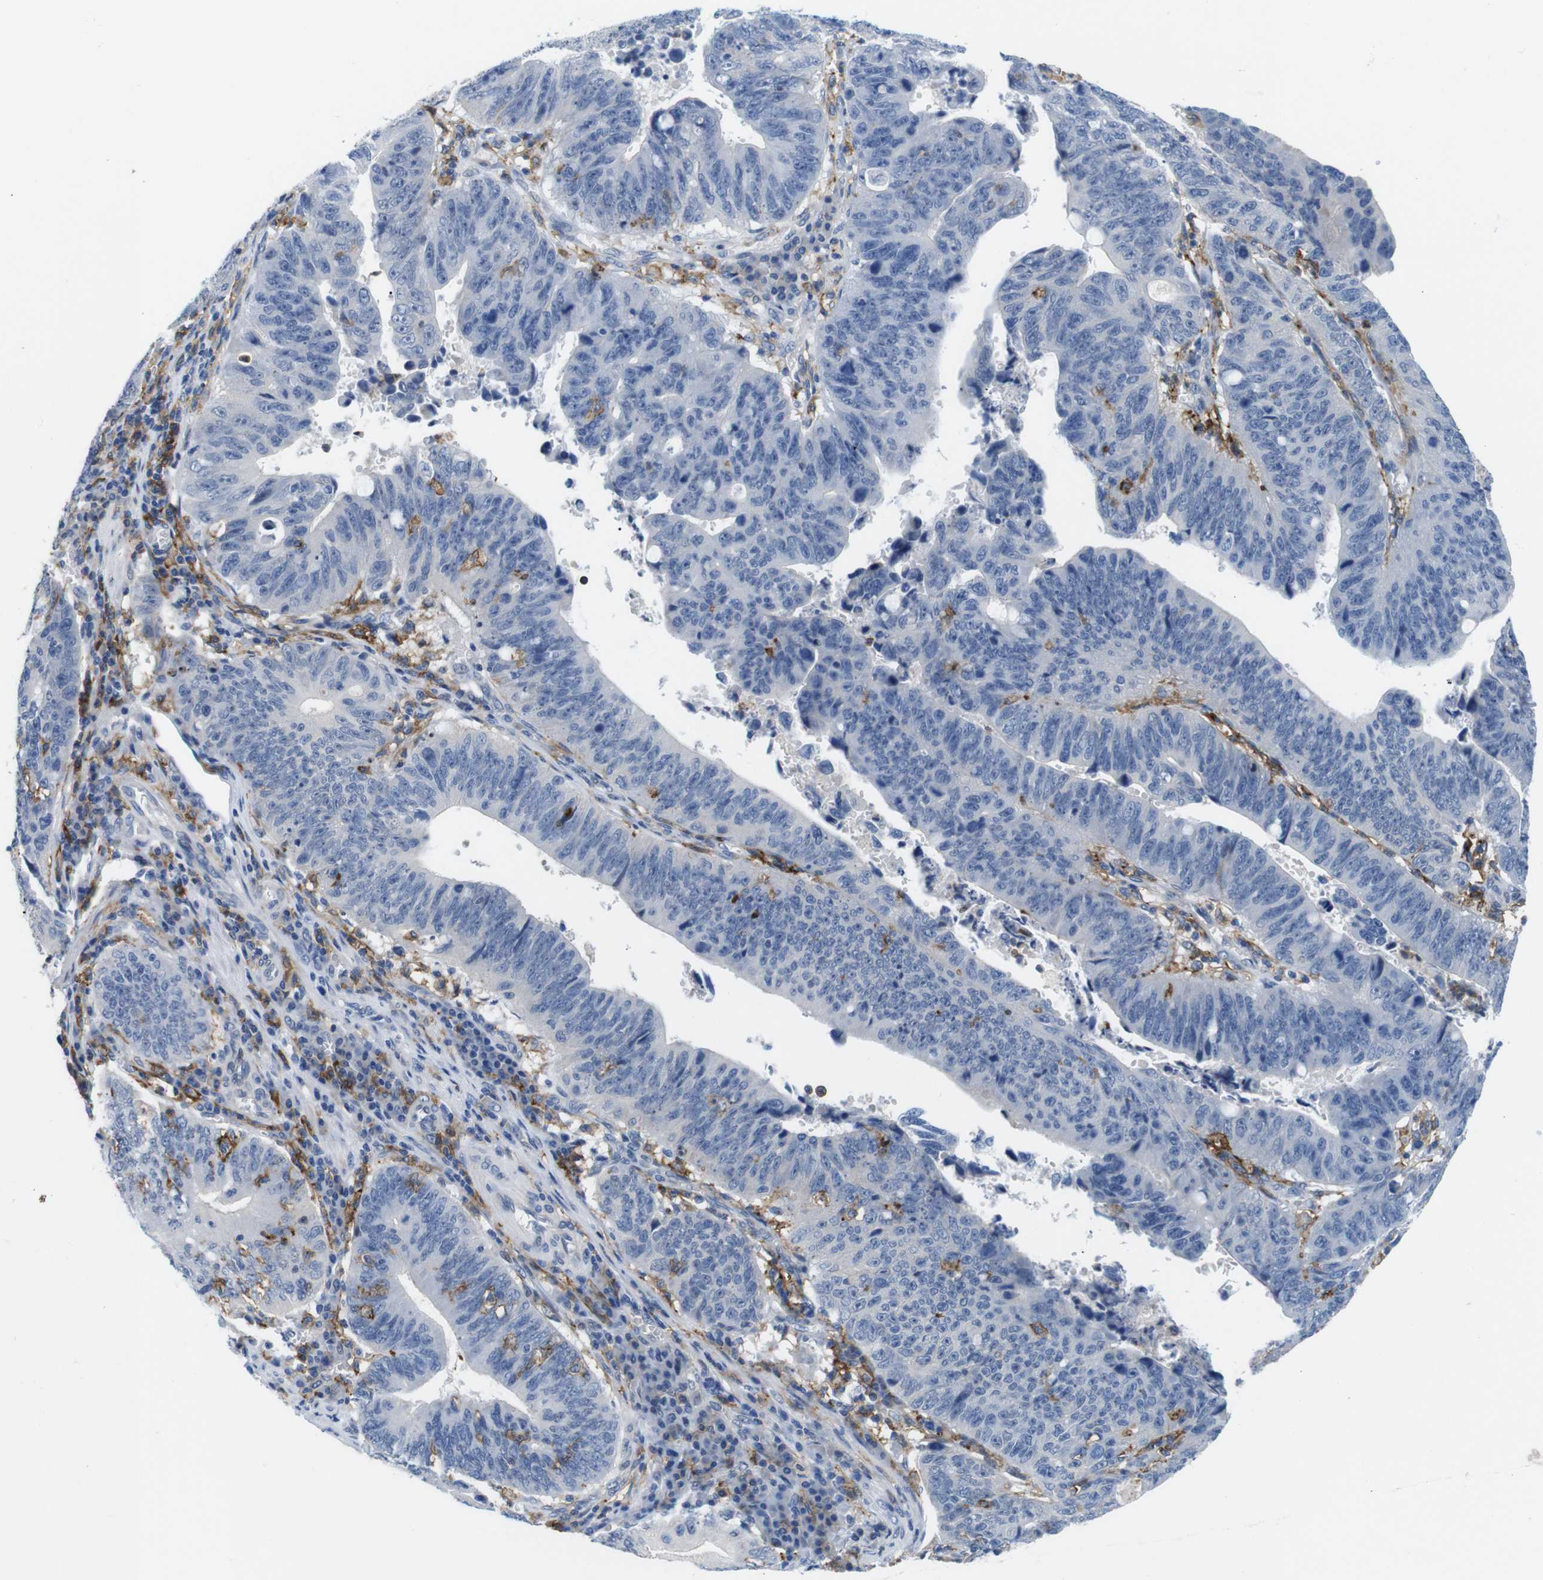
{"staining": {"intensity": "negative", "quantity": "none", "location": "none"}, "tissue": "stomach cancer", "cell_type": "Tumor cells", "image_type": "cancer", "snomed": [{"axis": "morphology", "description": "Adenocarcinoma, NOS"}, {"axis": "topography", "description": "Stomach"}], "caption": "Protein analysis of stomach cancer (adenocarcinoma) exhibits no significant positivity in tumor cells.", "gene": "CD300C", "patient": {"sex": "male", "age": 59}}